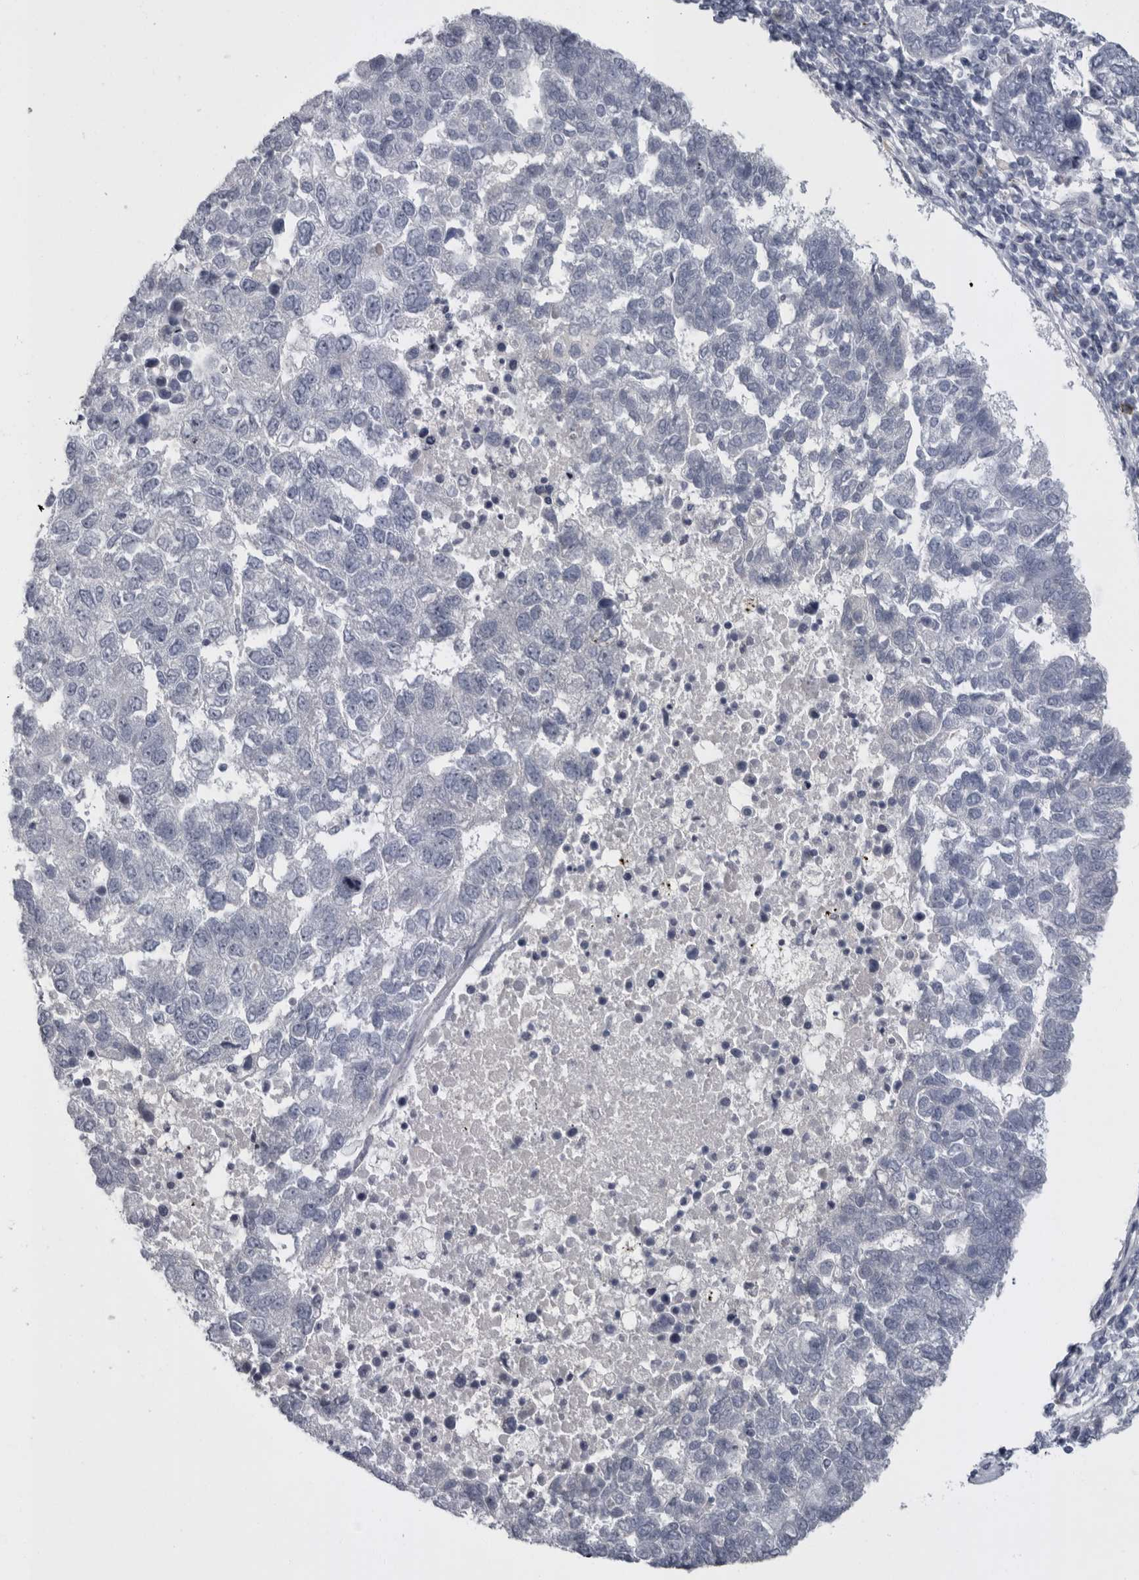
{"staining": {"intensity": "negative", "quantity": "none", "location": "none"}, "tissue": "pancreatic cancer", "cell_type": "Tumor cells", "image_type": "cancer", "snomed": [{"axis": "morphology", "description": "Adenocarcinoma, NOS"}, {"axis": "topography", "description": "Pancreas"}], "caption": "Adenocarcinoma (pancreatic) stained for a protein using immunohistochemistry (IHC) shows no expression tumor cells.", "gene": "SLC25A39", "patient": {"sex": "female", "age": 61}}